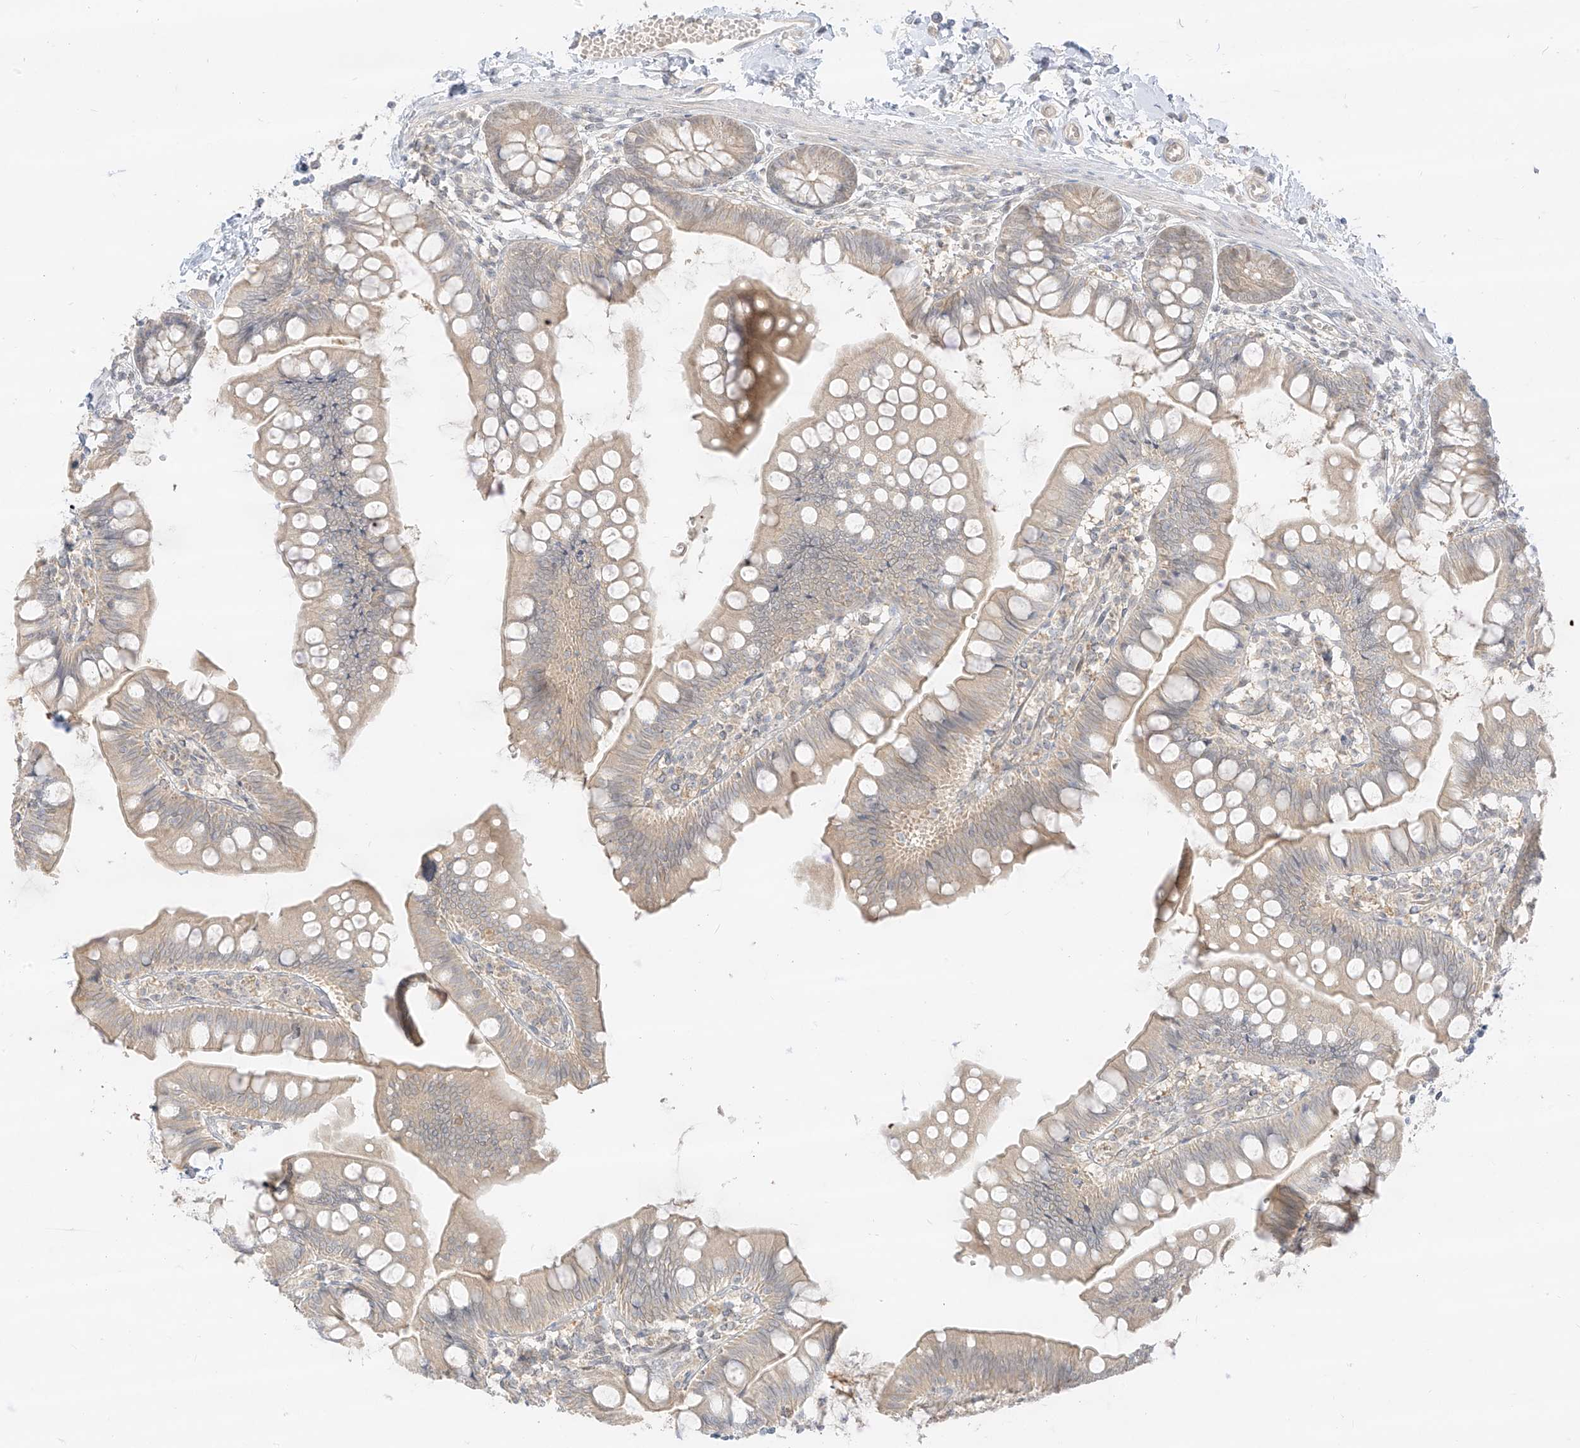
{"staining": {"intensity": "weak", "quantity": "<25%", "location": "cytoplasmic/membranous"}, "tissue": "small intestine", "cell_type": "Glandular cells", "image_type": "normal", "snomed": [{"axis": "morphology", "description": "Normal tissue, NOS"}, {"axis": "topography", "description": "Small intestine"}], "caption": "An immunohistochemistry (IHC) image of unremarkable small intestine is shown. There is no staining in glandular cells of small intestine. The staining was performed using DAB (3,3'-diaminobenzidine) to visualize the protein expression in brown, while the nuclei were stained in blue with hematoxylin (Magnification: 20x).", "gene": "LIPT1", "patient": {"sex": "male", "age": 7}}